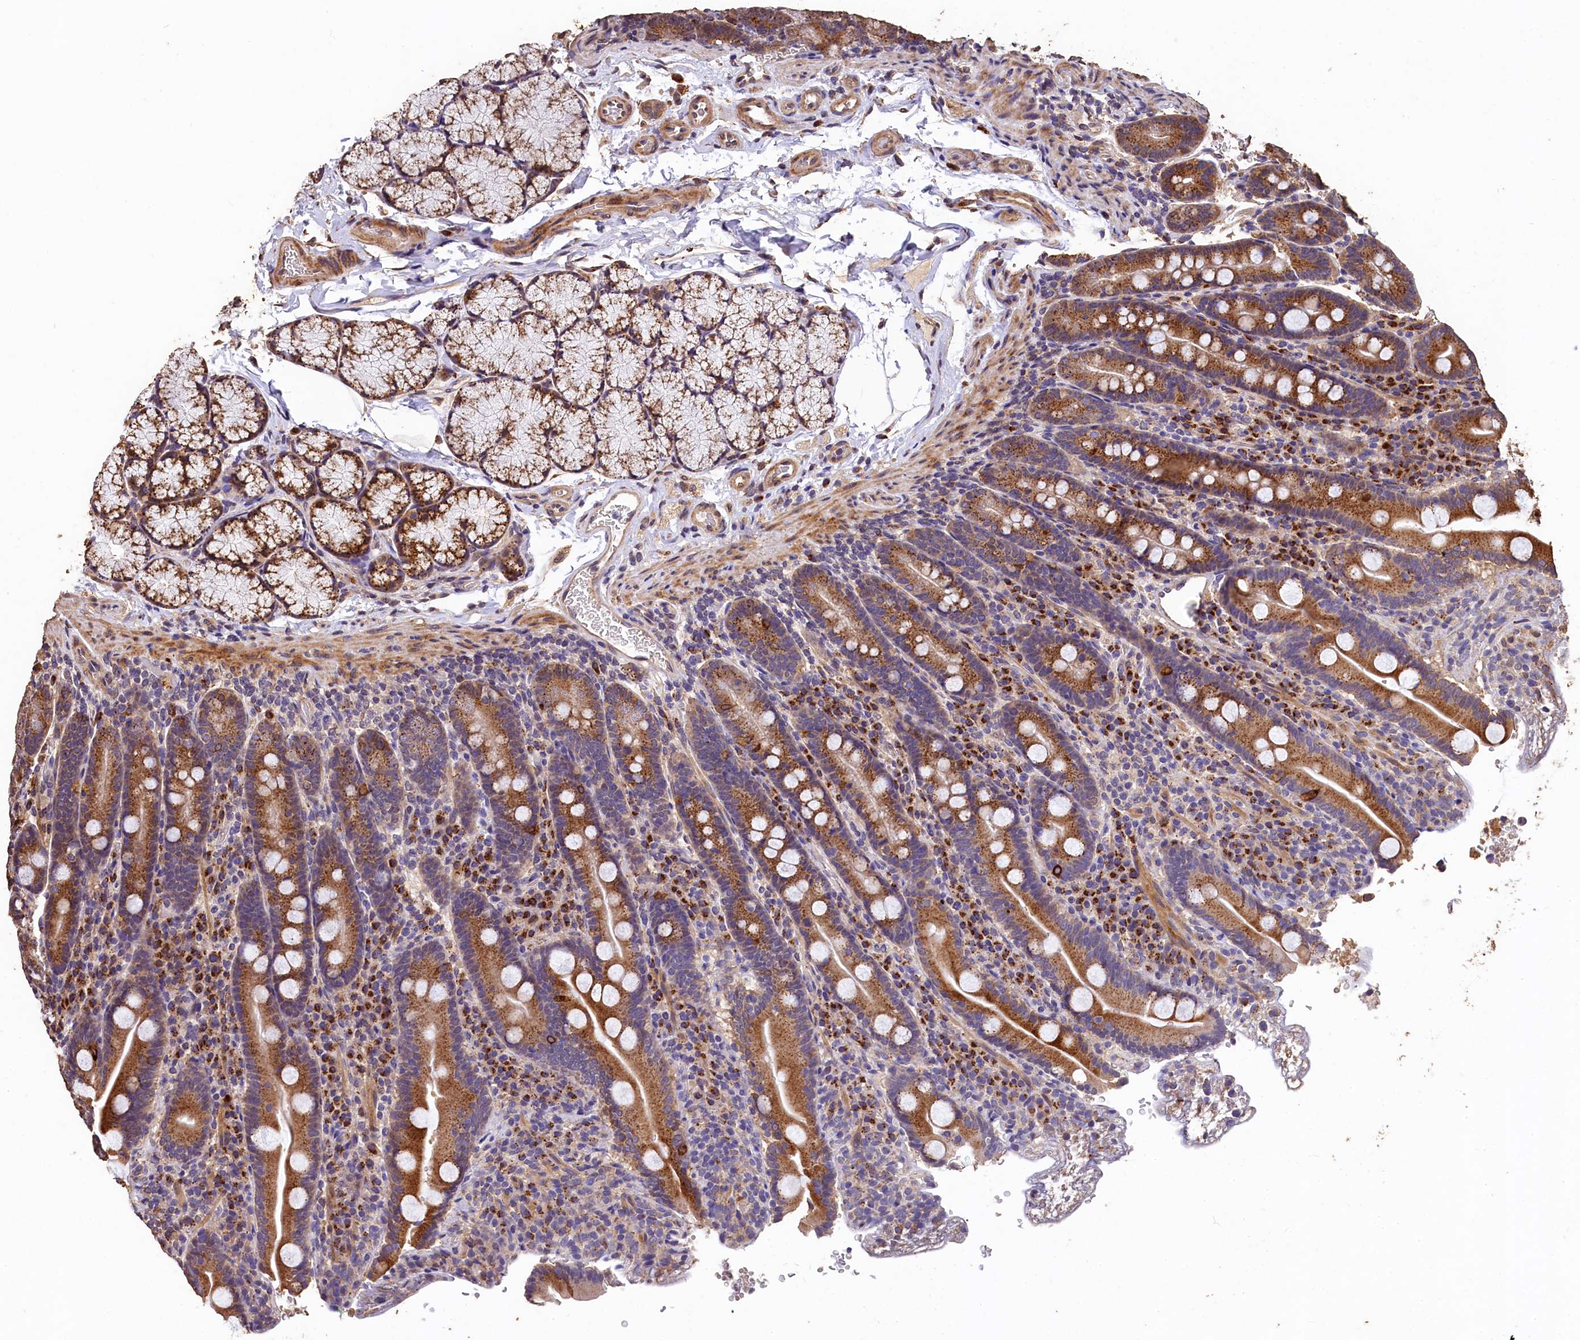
{"staining": {"intensity": "strong", "quantity": ">75%", "location": "cytoplasmic/membranous"}, "tissue": "duodenum", "cell_type": "Glandular cells", "image_type": "normal", "snomed": [{"axis": "morphology", "description": "Normal tissue, NOS"}, {"axis": "topography", "description": "Duodenum"}], "caption": "Brown immunohistochemical staining in normal human duodenum exhibits strong cytoplasmic/membranous staining in approximately >75% of glandular cells.", "gene": "LSM4", "patient": {"sex": "male", "age": 35}}